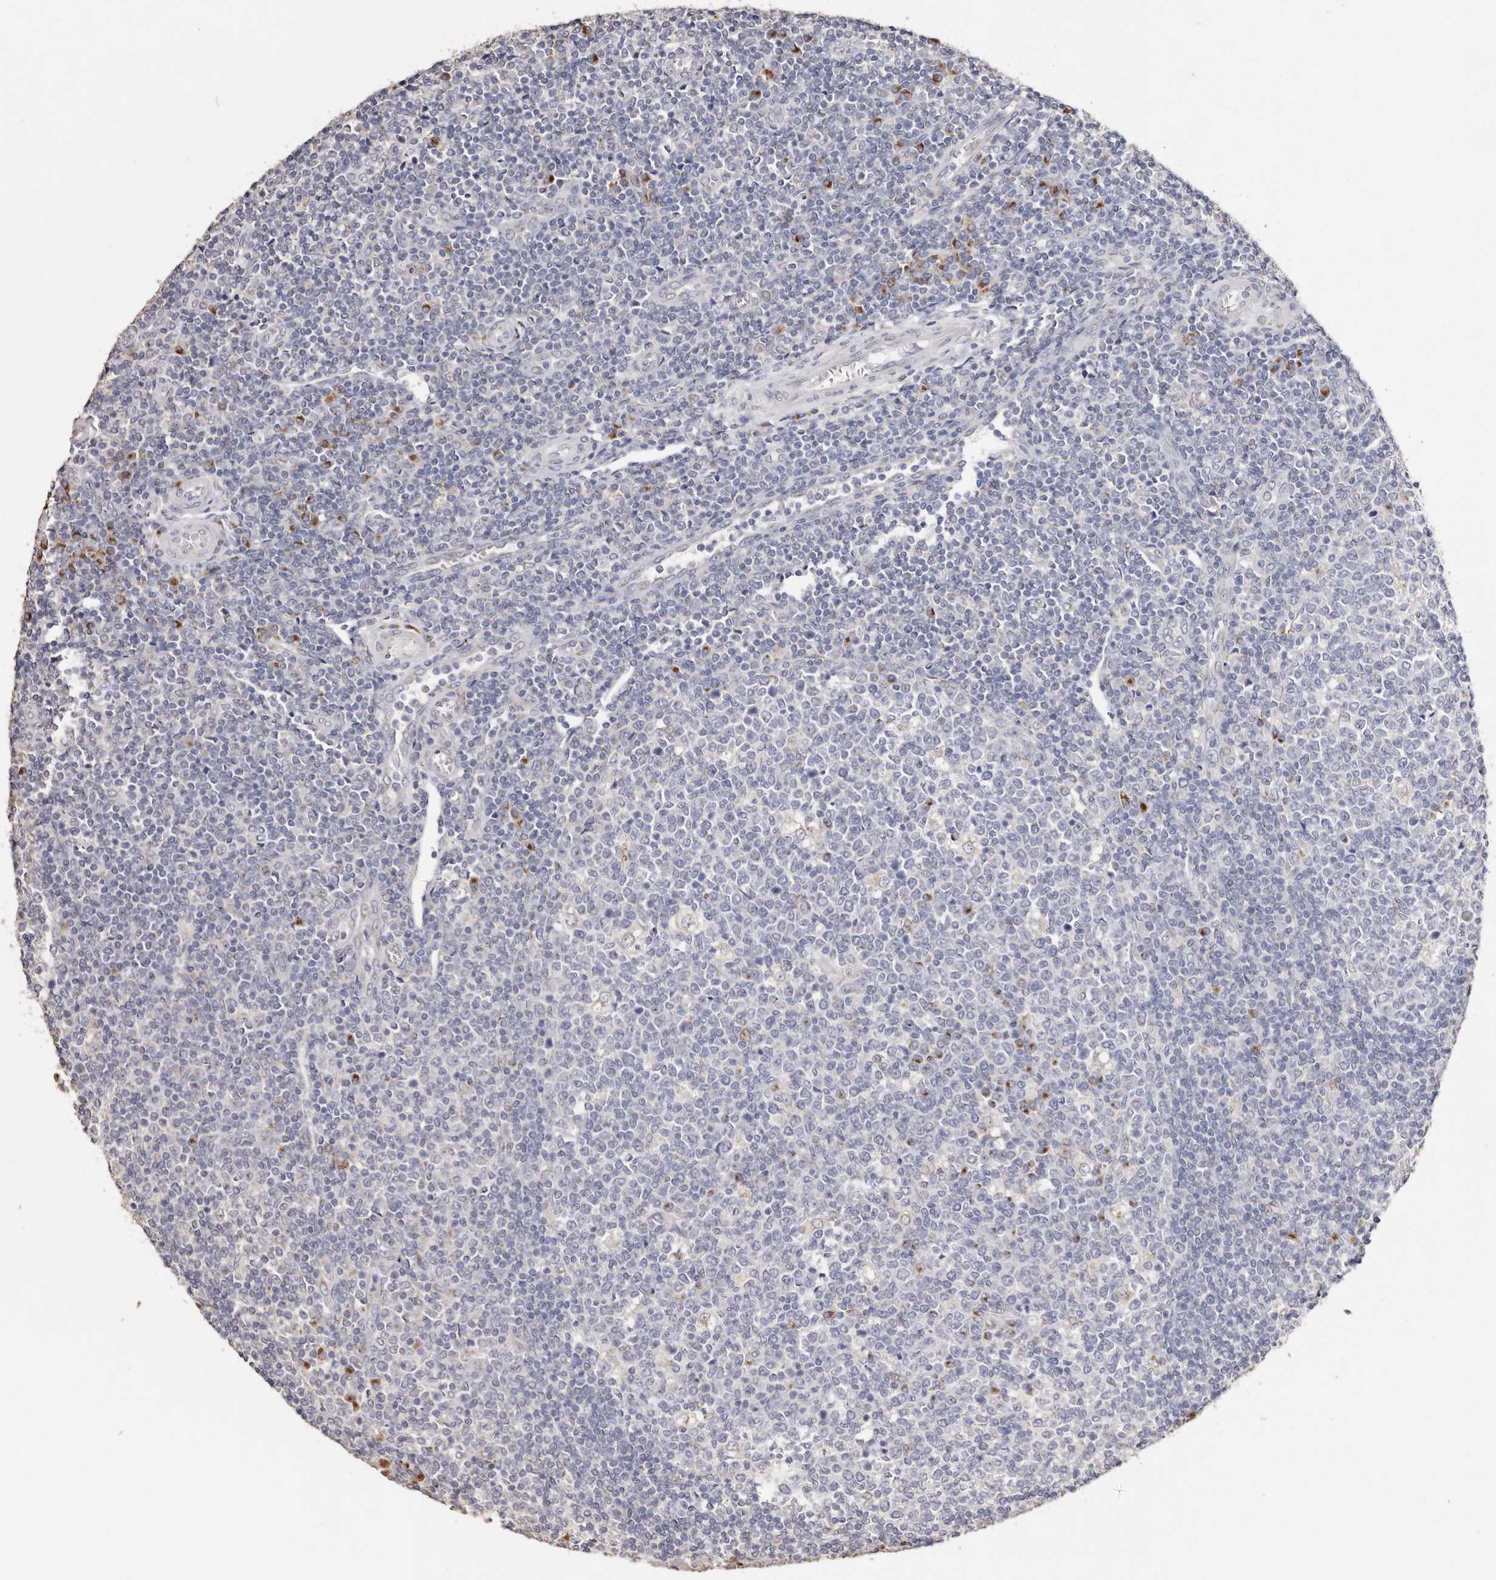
{"staining": {"intensity": "moderate", "quantity": "<25%", "location": "cytoplasmic/membranous"}, "tissue": "tonsil", "cell_type": "Germinal center cells", "image_type": "normal", "snomed": [{"axis": "morphology", "description": "Normal tissue, NOS"}, {"axis": "topography", "description": "Tonsil"}], "caption": "DAB immunohistochemical staining of normal human tonsil reveals moderate cytoplasmic/membranous protein expression in approximately <25% of germinal center cells.", "gene": "LGALS7B", "patient": {"sex": "female", "age": 19}}